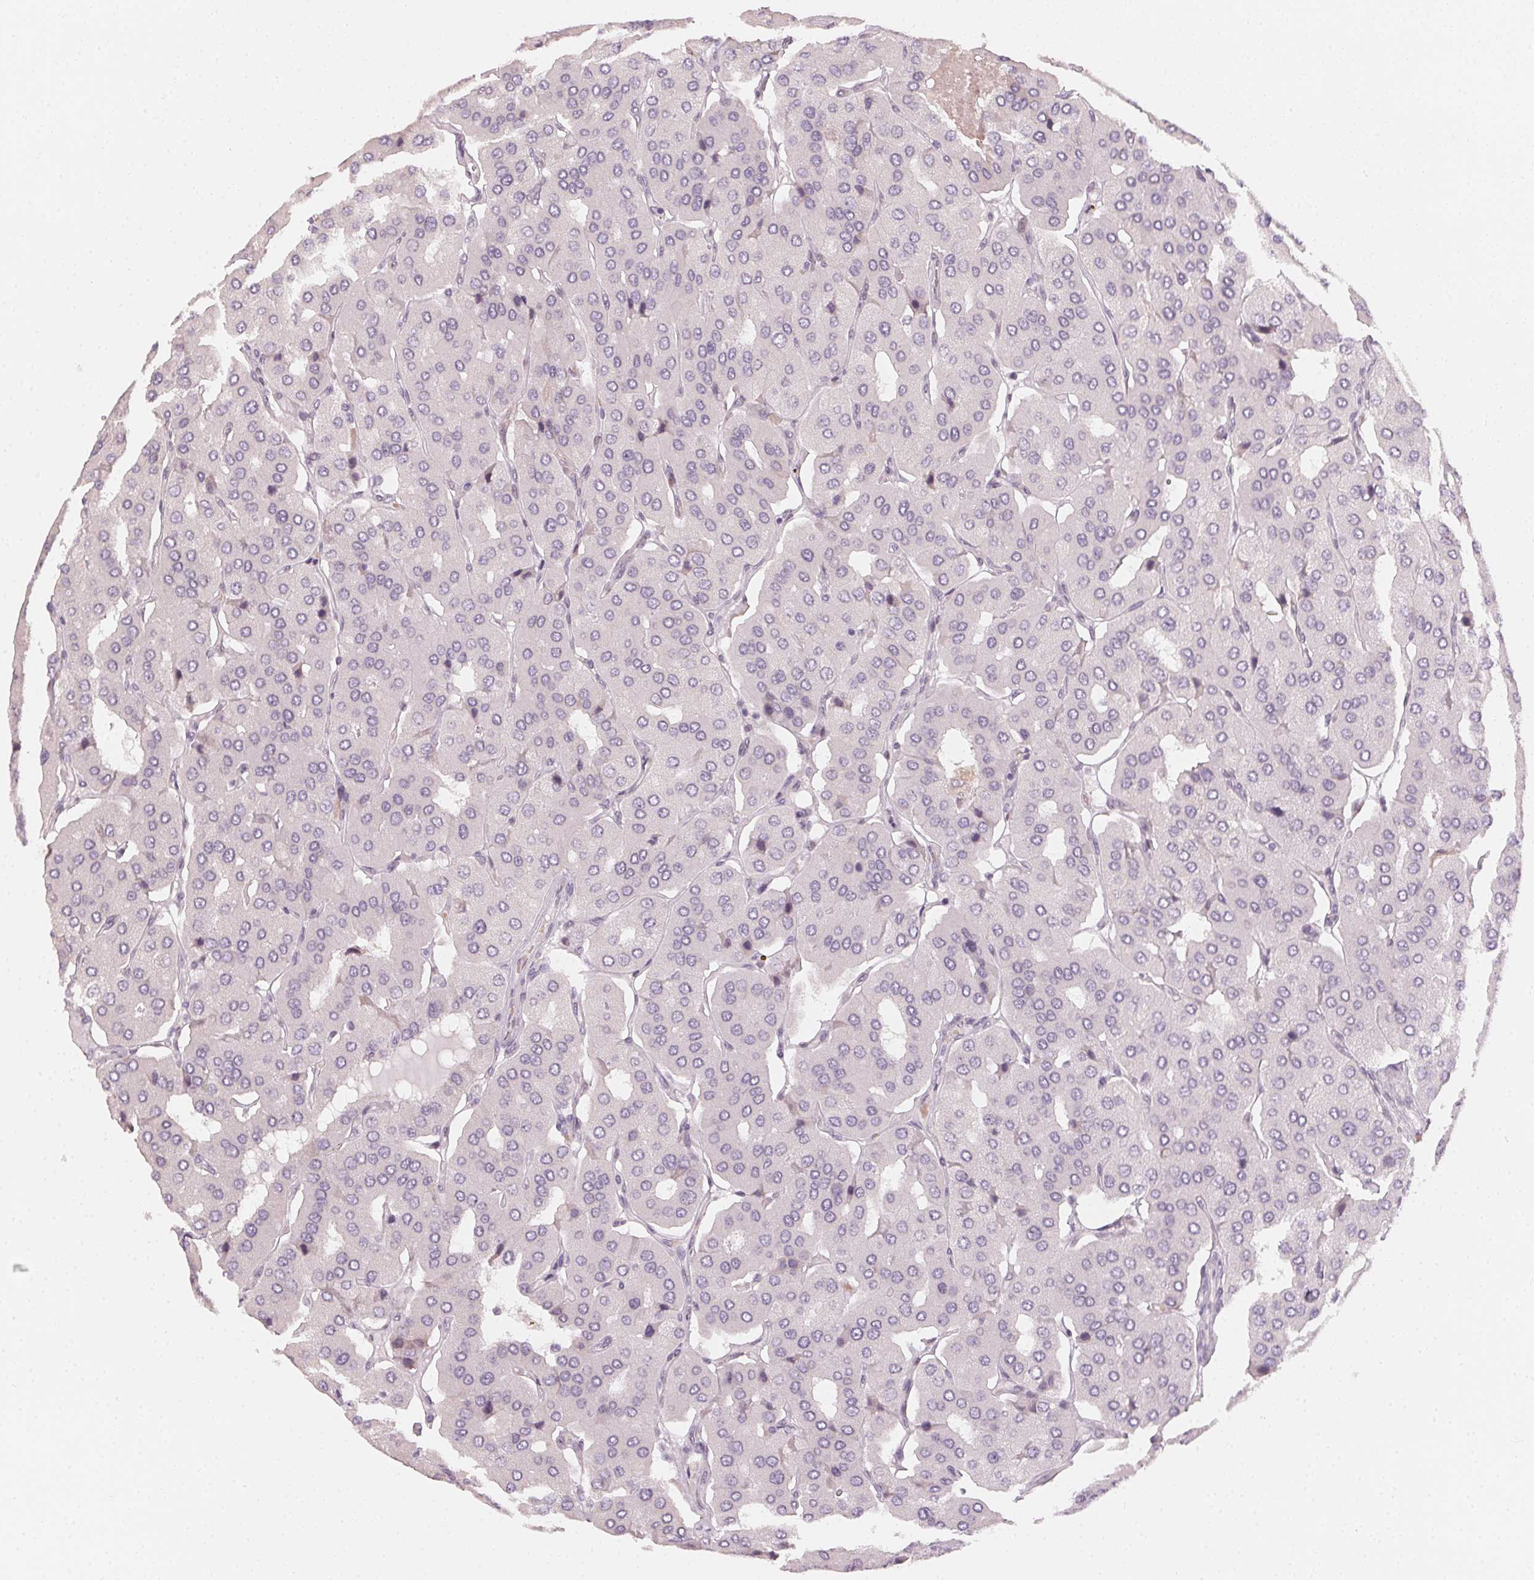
{"staining": {"intensity": "negative", "quantity": "none", "location": "none"}, "tissue": "parathyroid gland", "cell_type": "Glandular cells", "image_type": "normal", "snomed": [{"axis": "morphology", "description": "Normal tissue, NOS"}, {"axis": "morphology", "description": "Adenoma, NOS"}, {"axis": "topography", "description": "Parathyroid gland"}], "caption": "This is an IHC histopathology image of benign parathyroid gland. There is no staining in glandular cells.", "gene": "CCDC96", "patient": {"sex": "female", "age": 86}}